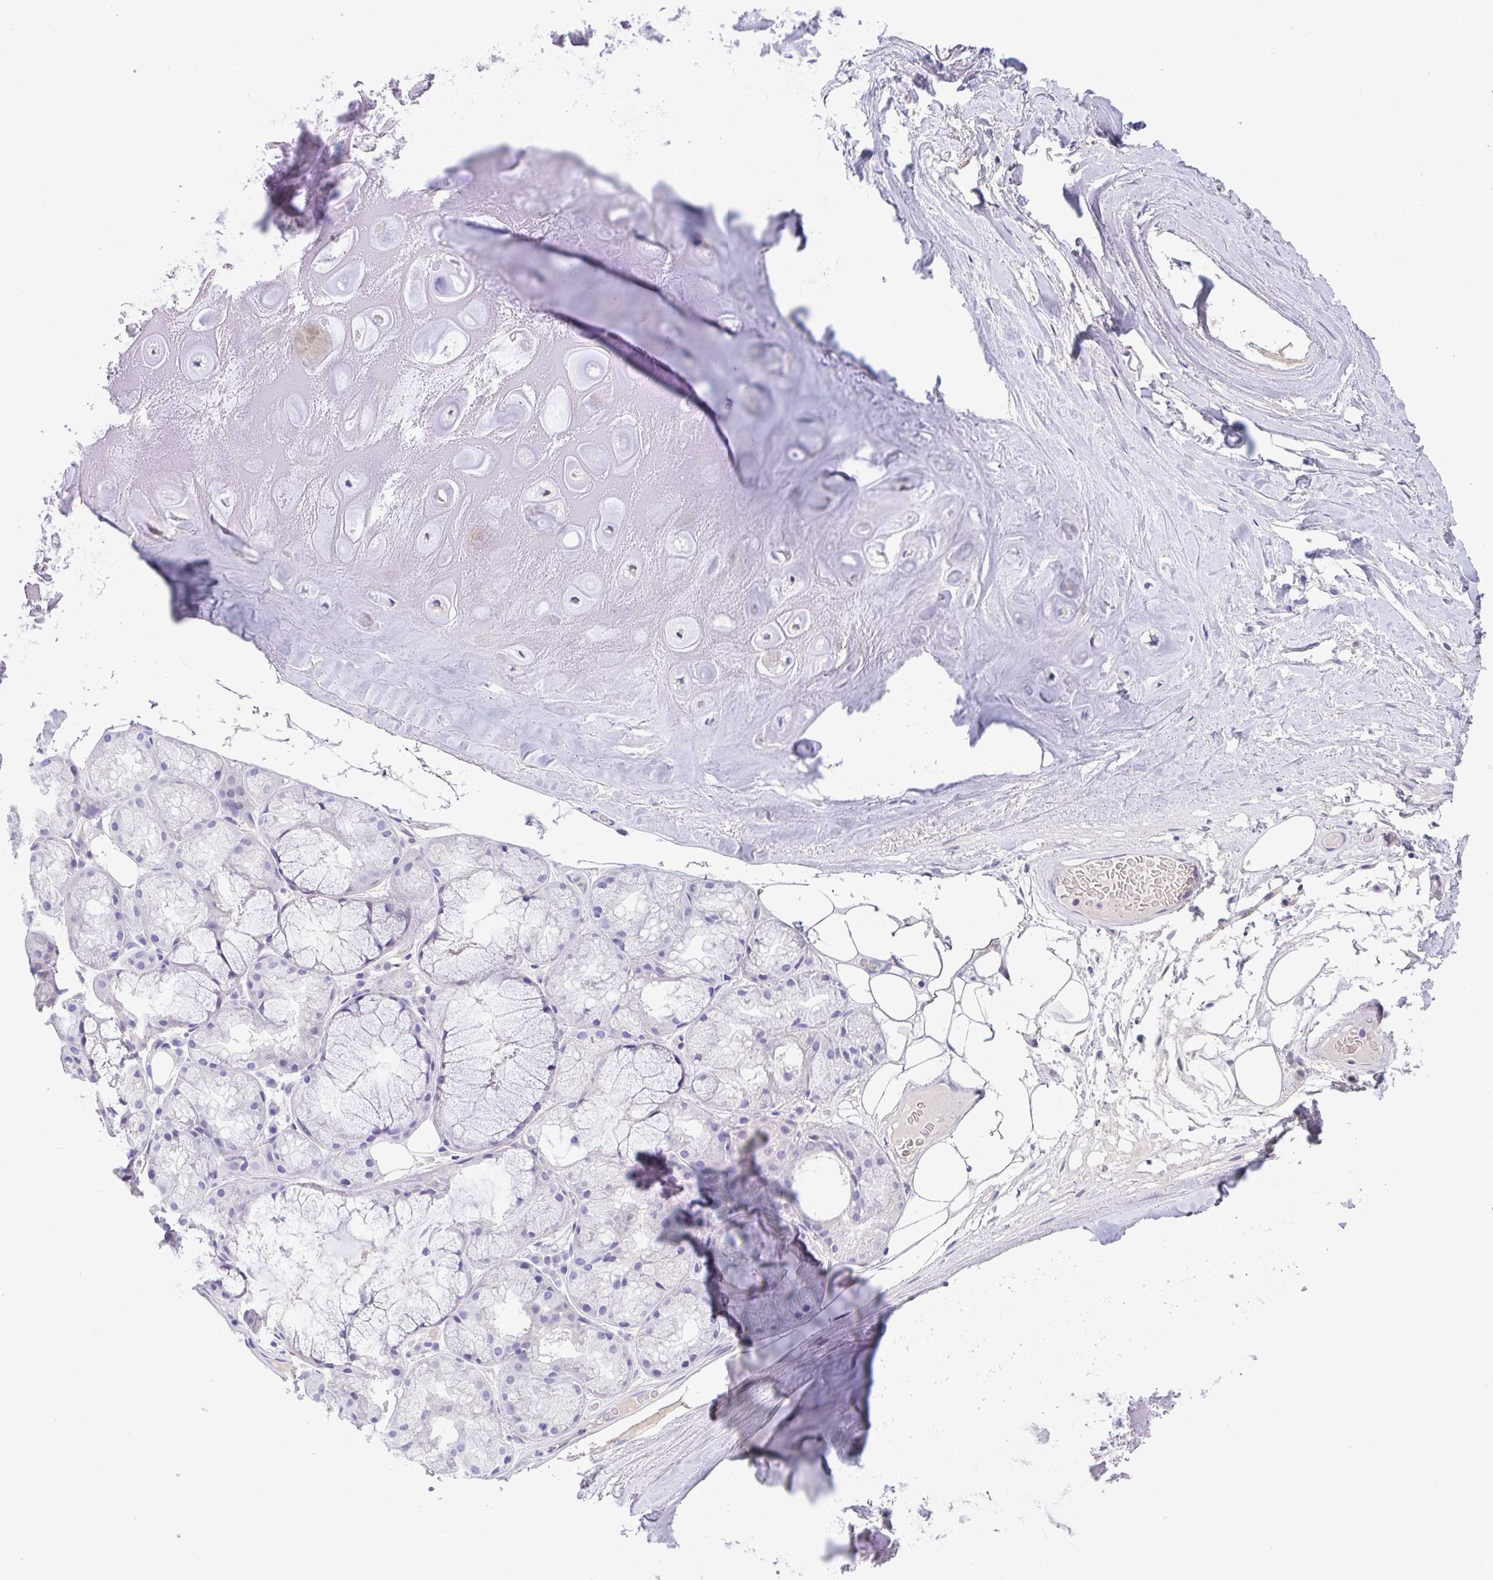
{"staining": {"intensity": "negative", "quantity": "none", "location": "none"}, "tissue": "adipose tissue", "cell_type": "Adipocytes", "image_type": "normal", "snomed": [{"axis": "morphology", "description": "Normal tissue, NOS"}, {"axis": "topography", "description": "Lymph node"}, {"axis": "topography", "description": "Cartilage tissue"}, {"axis": "topography", "description": "Nasopharynx"}], "caption": "An immunohistochemistry (IHC) photomicrograph of benign adipose tissue is shown. There is no staining in adipocytes of adipose tissue.", "gene": "CA10", "patient": {"sex": "male", "age": 63}}